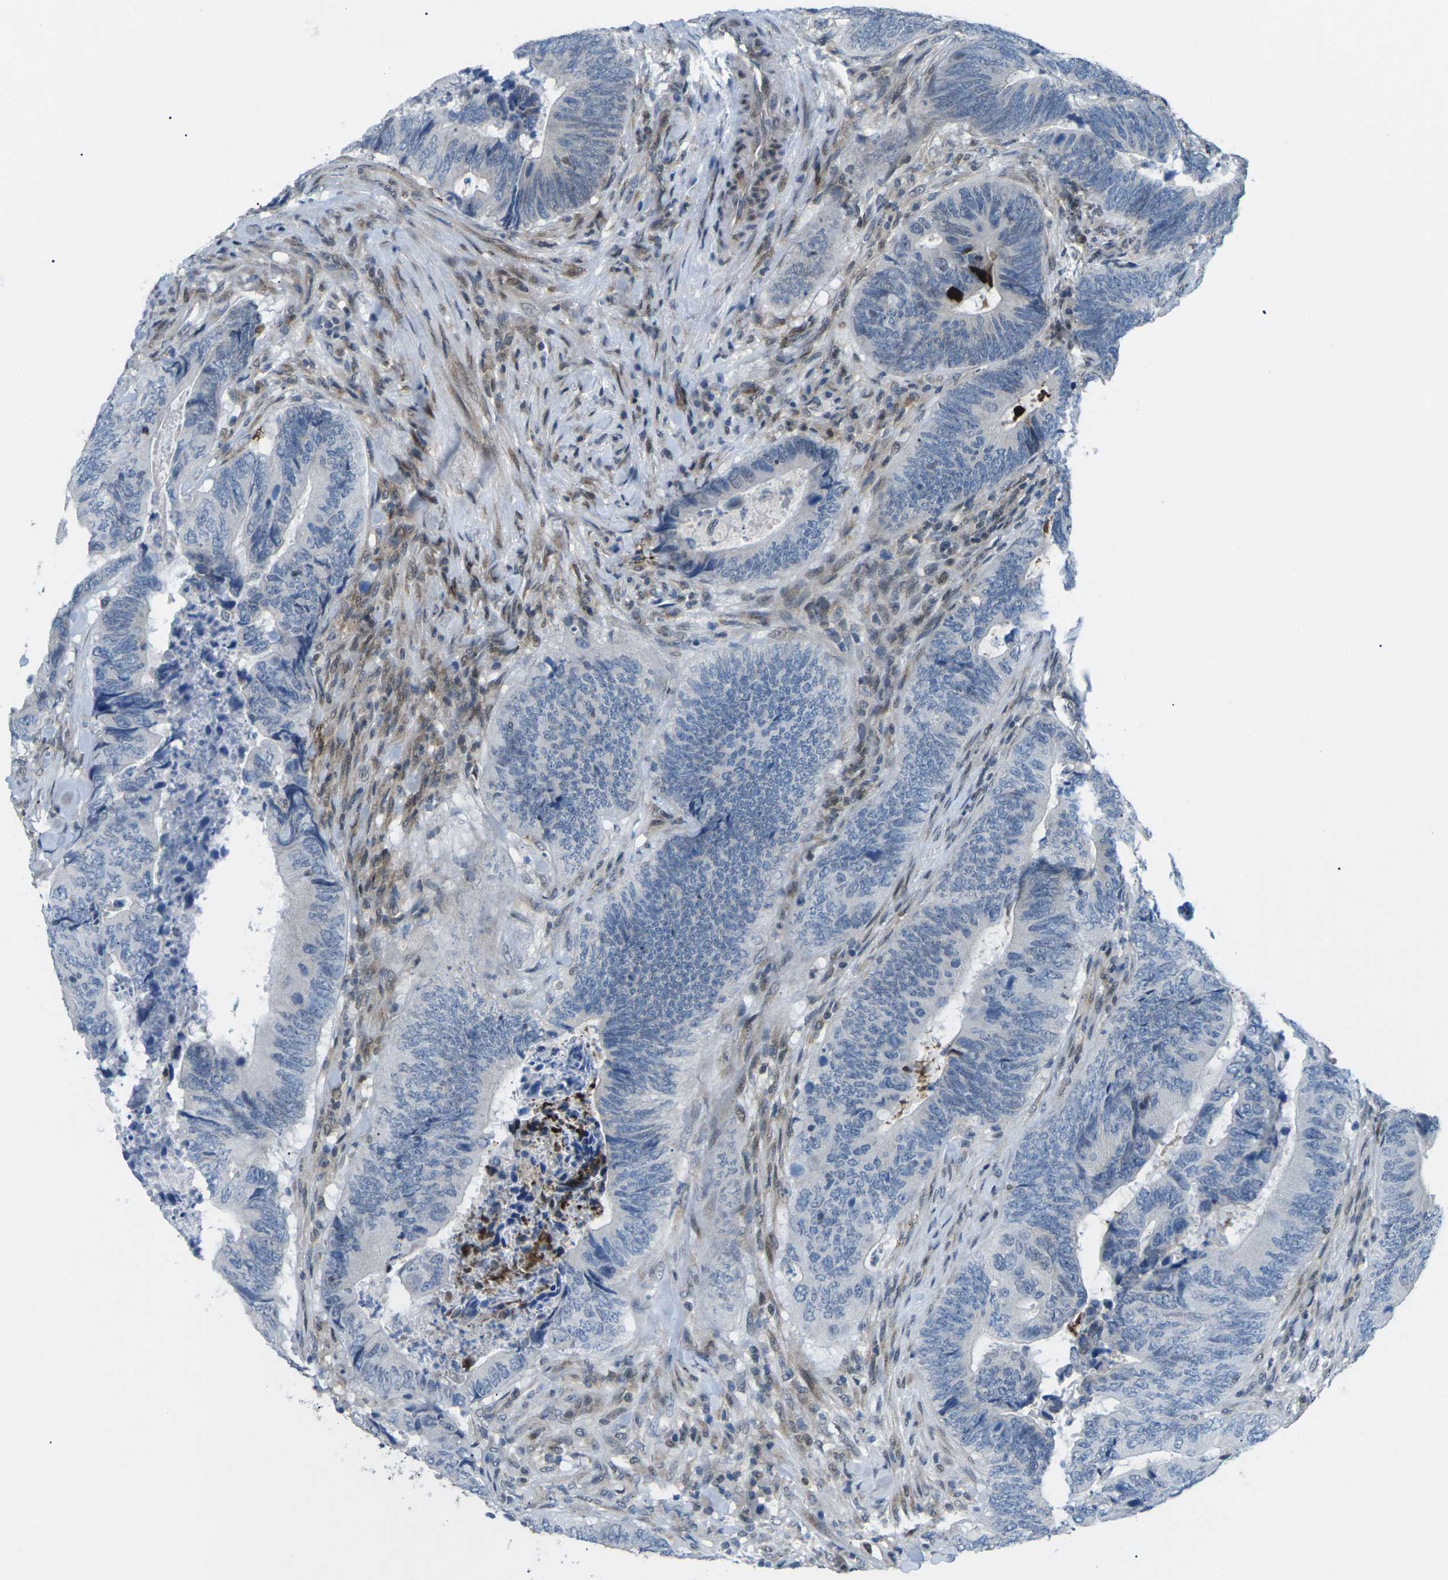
{"staining": {"intensity": "negative", "quantity": "none", "location": "none"}, "tissue": "colorectal cancer", "cell_type": "Tumor cells", "image_type": "cancer", "snomed": [{"axis": "morphology", "description": "Normal tissue, NOS"}, {"axis": "morphology", "description": "Adenocarcinoma, NOS"}, {"axis": "topography", "description": "Colon"}], "caption": "High power microscopy micrograph of an immunohistochemistry micrograph of colorectal cancer, revealing no significant expression in tumor cells.", "gene": "MBNL1", "patient": {"sex": "male", "age": 56}}